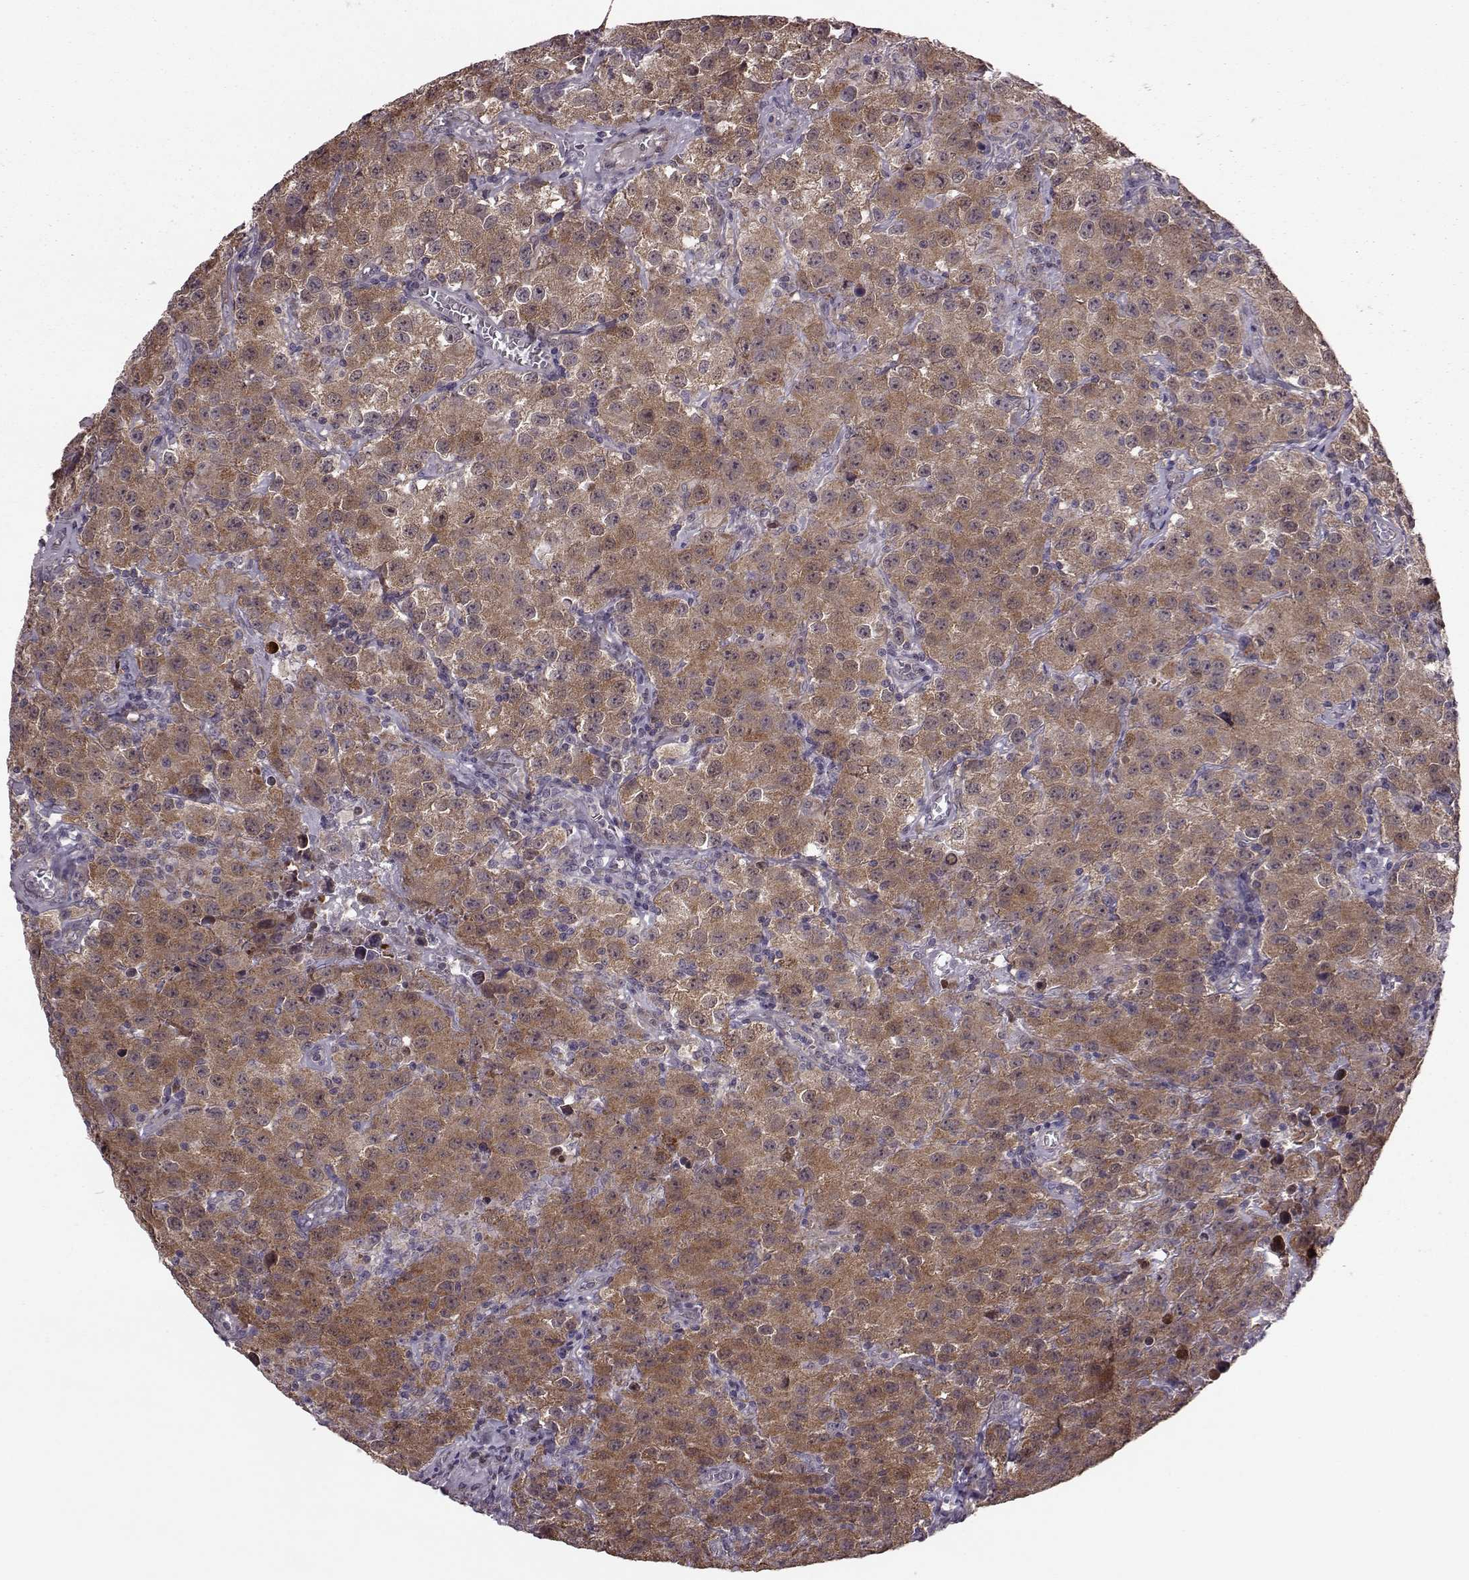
{"staining": {"intensity": "moderate", "quantity": ">75%", "location": "cytoplasmic/membranous"}, "tissue": "testis cancer", "cell_type": "Tumor cells", "image_type": "cancer", "snomed": [{"axis": "morphology", "description": "Seminoma, NOS"}, {"axis": "topography", "description": "Testis"}], "caption": "A photomicrograph showing moderate cytoplasmic/membranous positivity in about >75% of tumor cells in testis seminoma, as visualized by brown immunohistochemical staining.", "gene": "PUDP", "patient": {"sex": "male", "age": 52}}